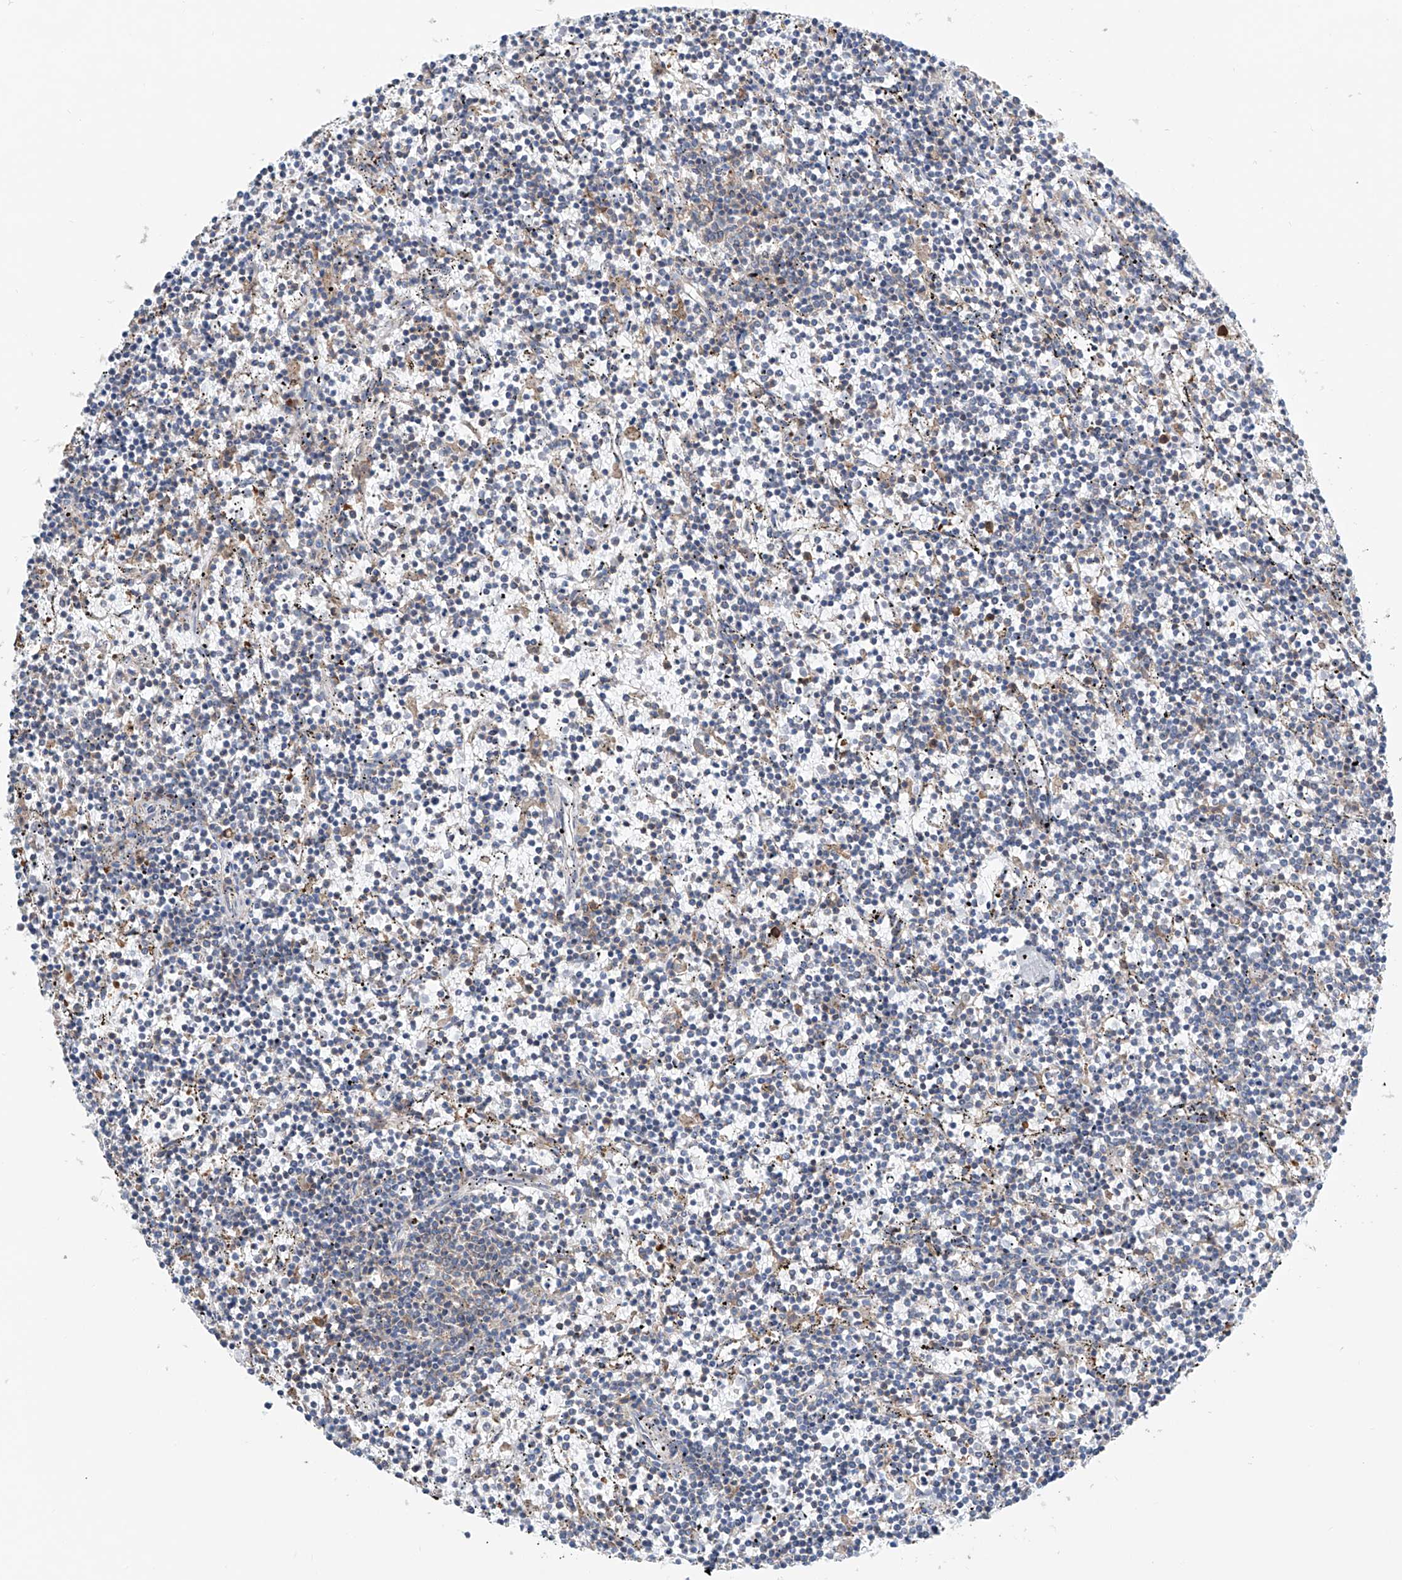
{"staining": {"intensity": "negative", "quantity": "none", "location": "none"}, "tissue": "lymphoma", "cell_type": "Tumor cells", "image_type": "cancer", "snomed": [{"axis": "morphology", "description": "Malignant lymphoma, non-Hodgkin's type, Low grade"}, {"axis": "topography", "description": "Spleen"}], "caption": "Lymphoma stained for a protein using immunohistochemistry reveals no expression tumor cells.", "gene": "MAD2L1", "patient": {"sex": "female", "age": 50}}